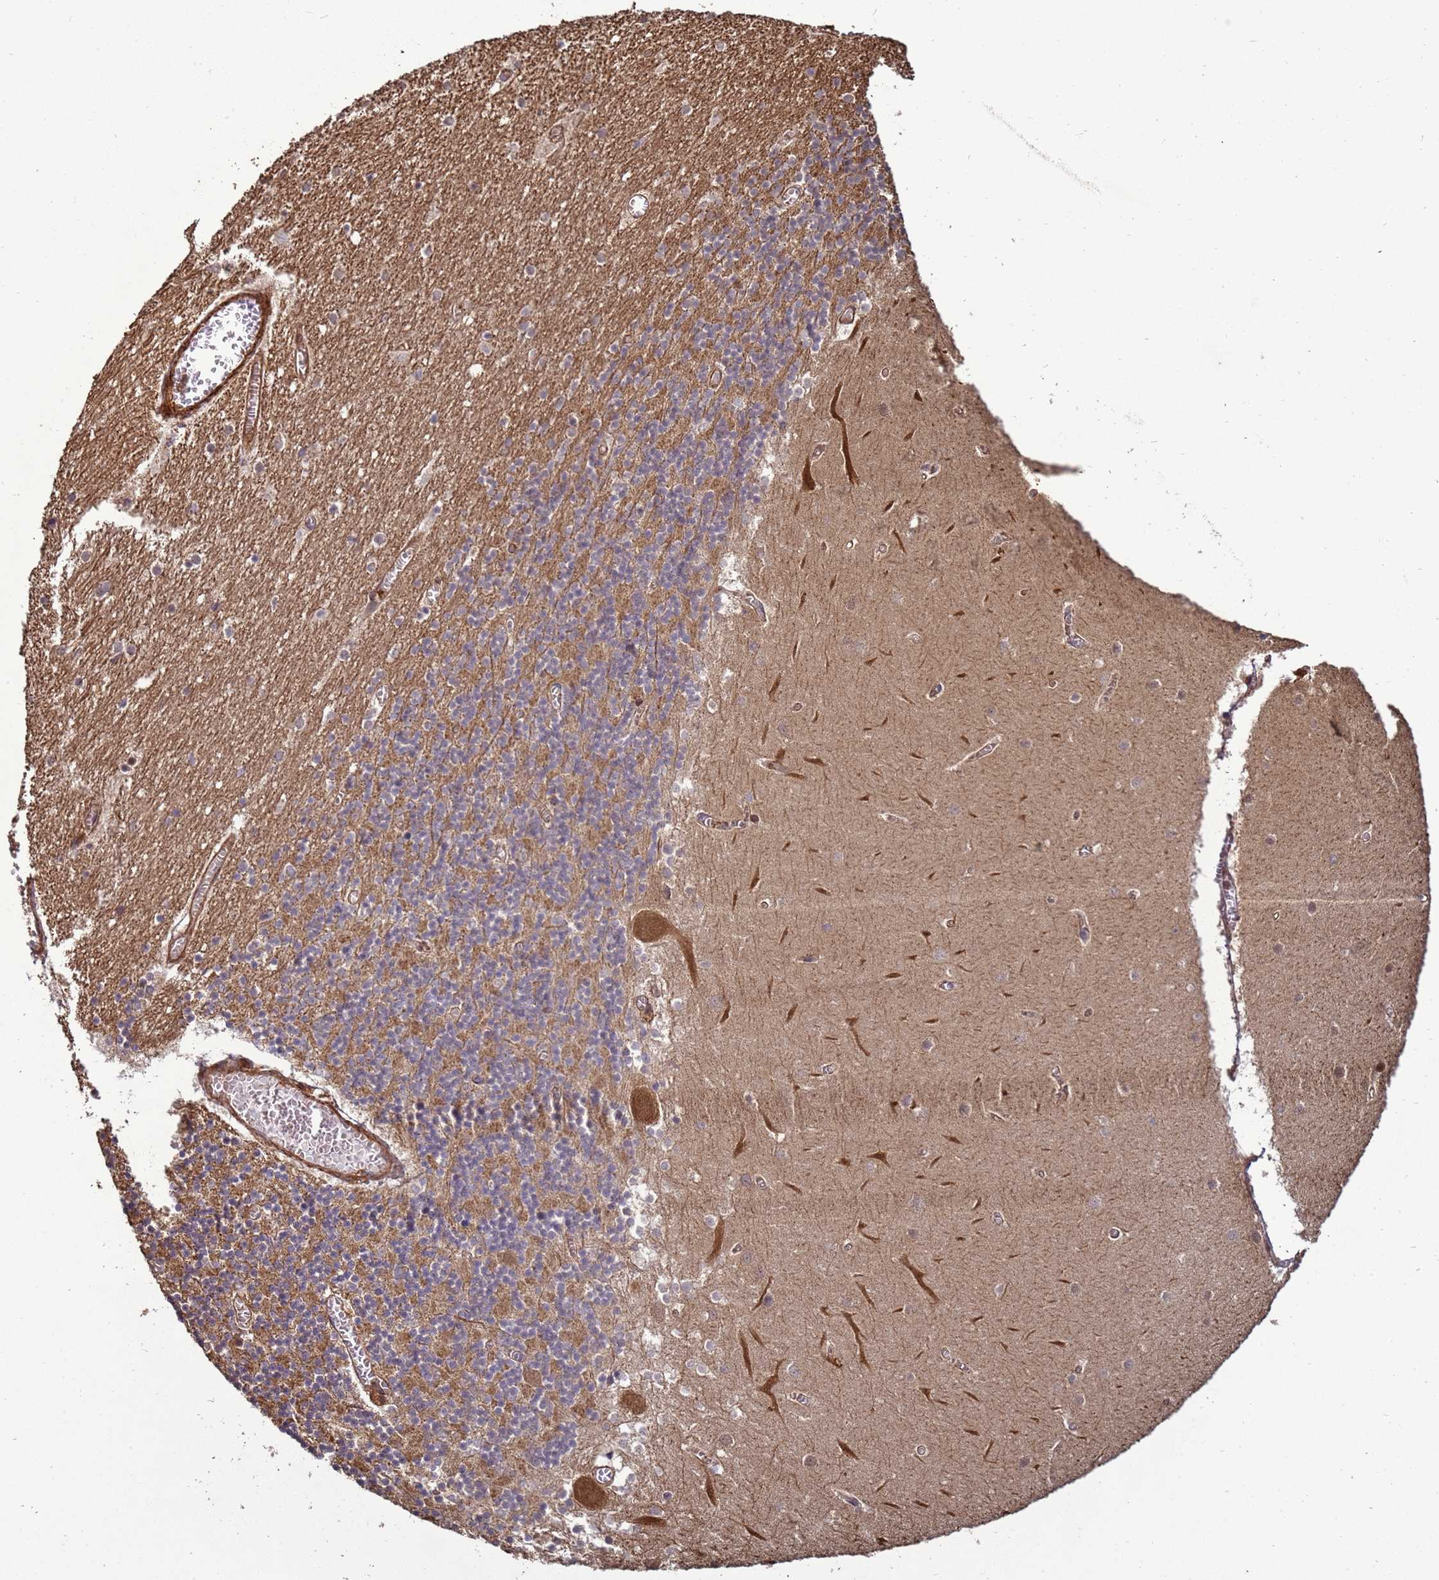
{"staining": {"intensity": "moderate", "quantity": "25%-75%", "location": "cytoplasmic/membranous"}, "tissue": "cerebellum", "cell_type": "Cells in granular layer", "image_type": "normal", "snomed": [{"axis": "morphology", "description": "Normal tissue, NOS"}, {"axis": "topography", "description": "Cerebellum"}], "caption": "This image reveals immunohistochemistry staining of unremarkable cerebellum, with medium moderate cytoplasmic/membranous positivity in approximately 25%-75% of cells in granular layer.", "gene": "CNOT1", "patient": {"sex": "female", "age": 28}}